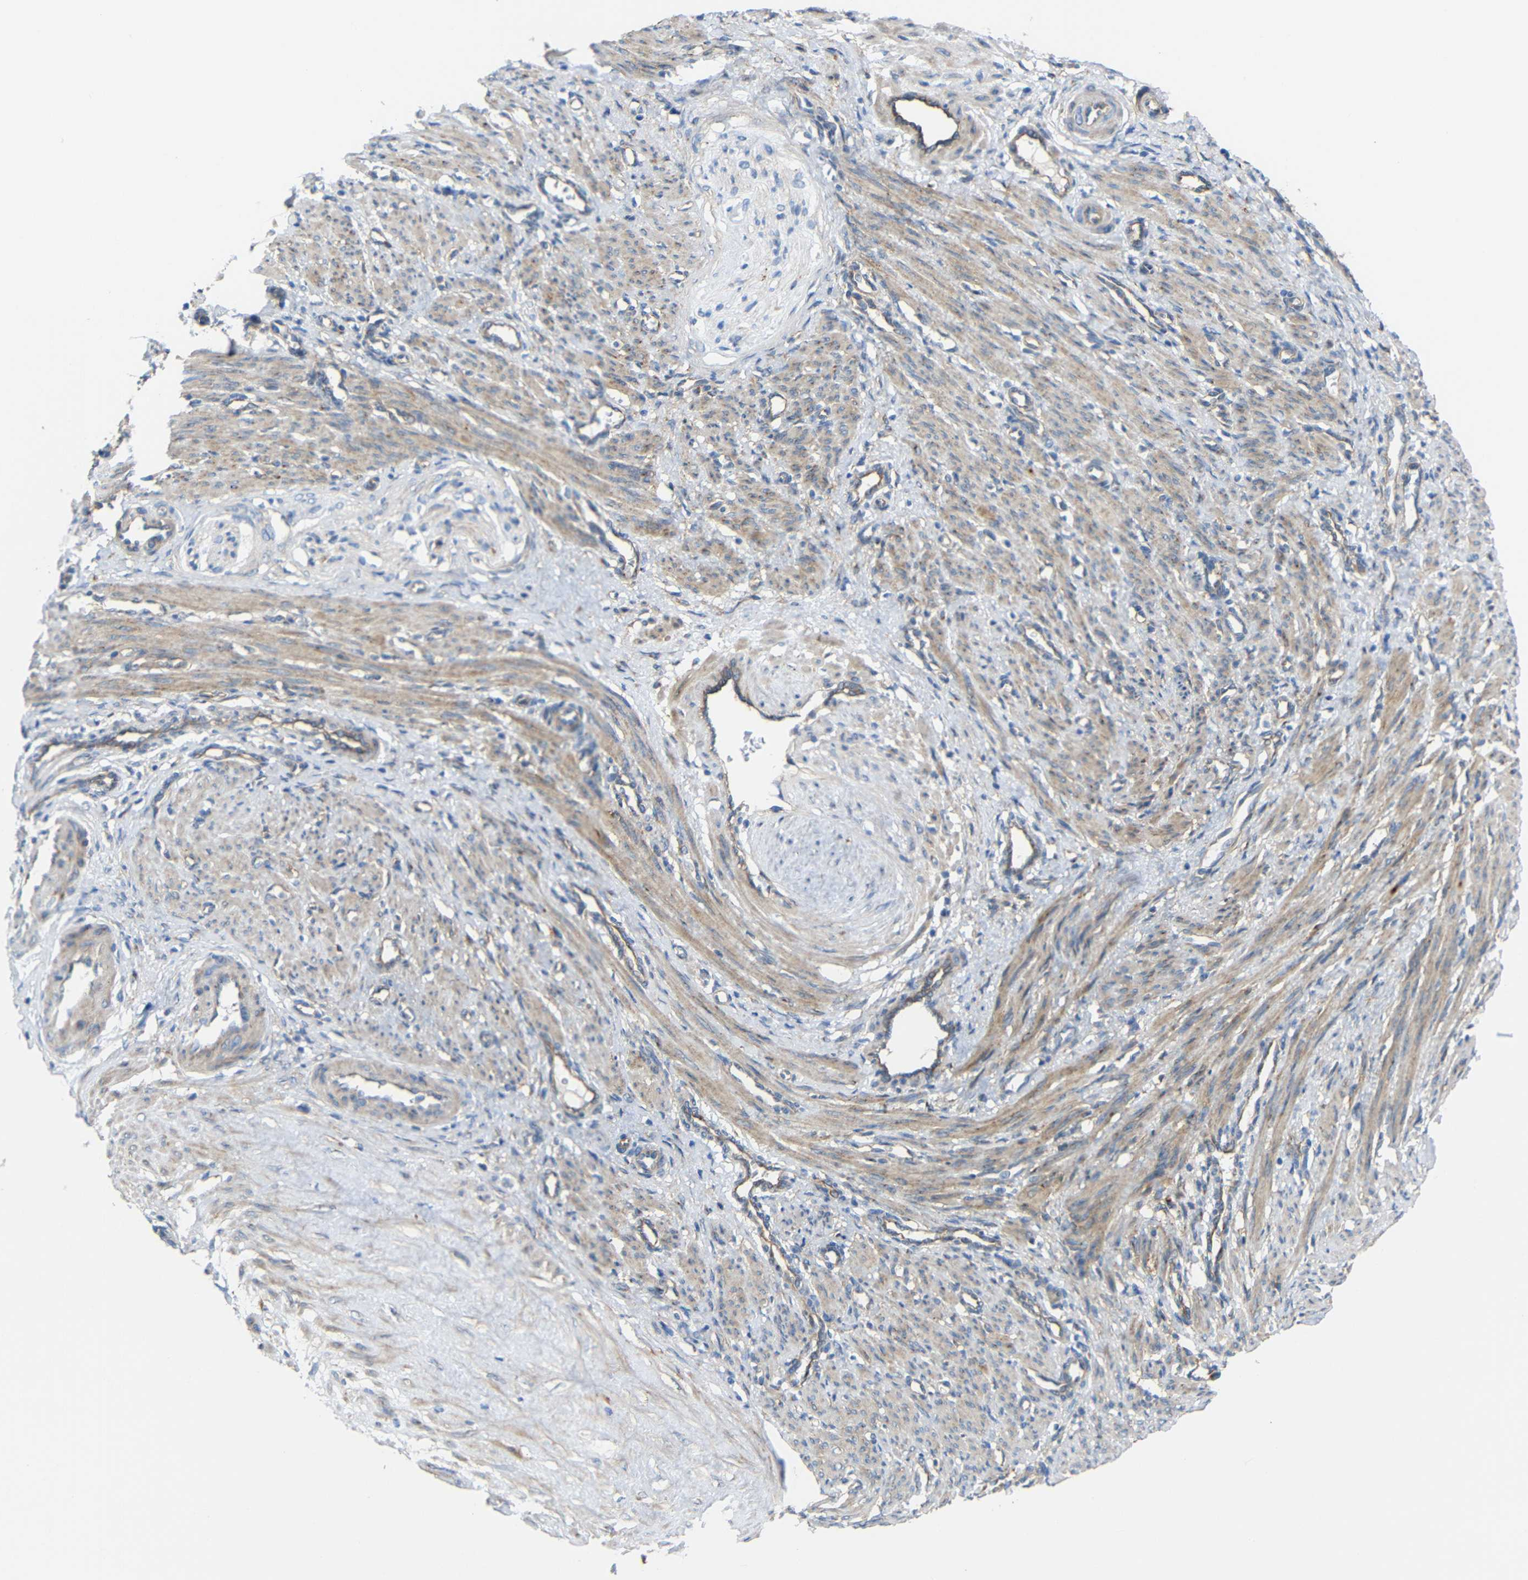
{"staining": {"intensity": "weak", "quantity": ">75%", "location": "cytoplasmic/membranous"}, "tissue": "smooth muscle", "cell_type": "Smooth muscle cells", "image_type": "normal", "snomed": [{"axis": "morphology", "description": "Normal tissue, NOS"}, {"axis": "topography", "description": "Endometrium"}], "caption": "This is a photomicrograph of IHC staining of normal smooth muscle, which shows weak expression in the cytoplasmic/membranous of smooth muscle cells.", "gene": "SYPL1", "patient": {"sex": "female", "age": 33}}